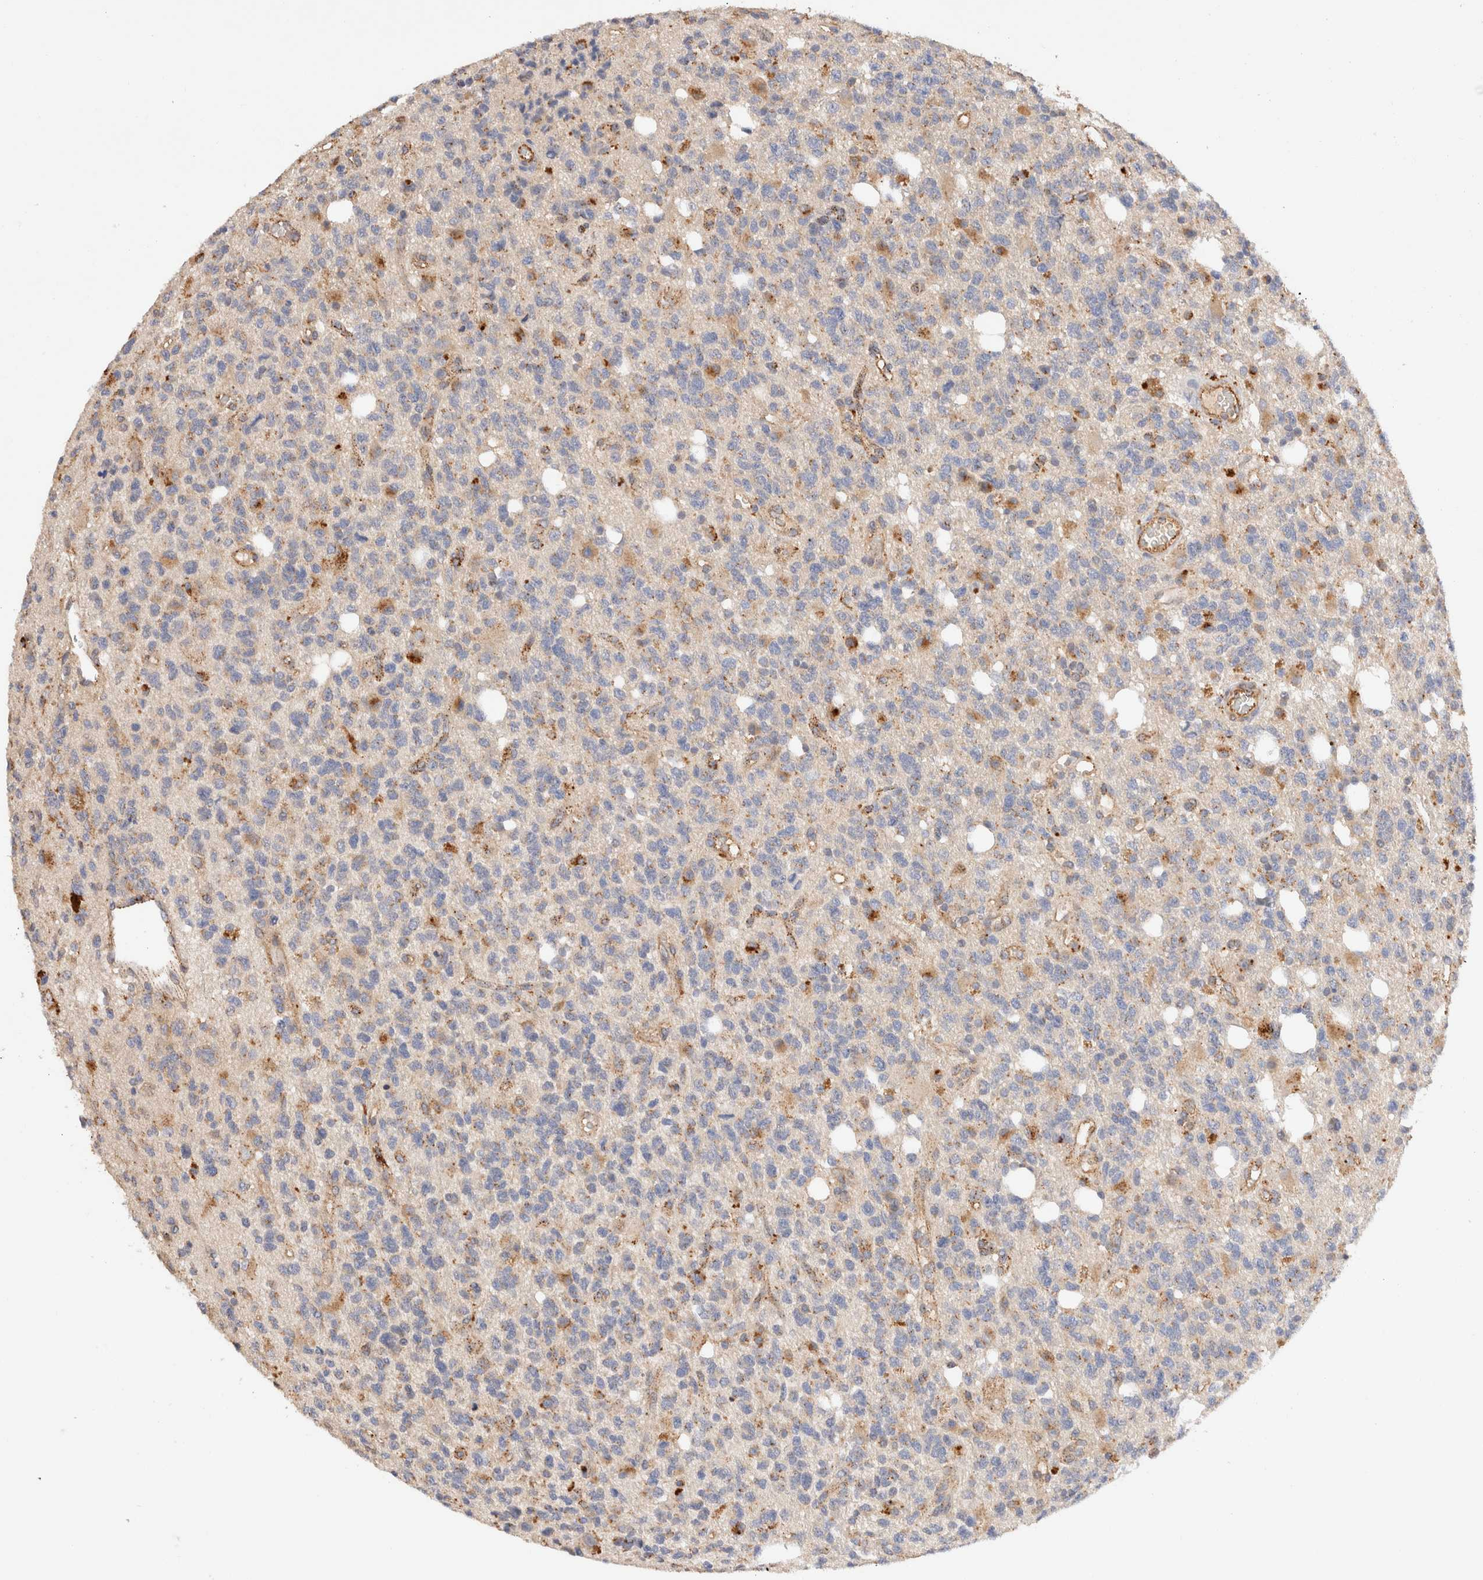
{"staining": {"intensity": "moderate", "quantity": "<25%", "location": "cytoplasmic/membranous"}, "tissue": "glioma", "cell_type": "Tumor cells", "image_type": "cancer", "snomed": [{"axis": "morphology", "description": "Glioma, malignant, High grade"}, {"axis": "topography", "description": "Brain"}], "caption": "This photomicrograph shows malignant glioma (high-grade) stained with IHC to label a protein in brown. The cytoplasmic/membranous of tumor cells show moderate positivity for the protein. Nuclei are counter-stained blue.", "gene": "RABEPK", "patient": {"sex": "female", "age": 62}}